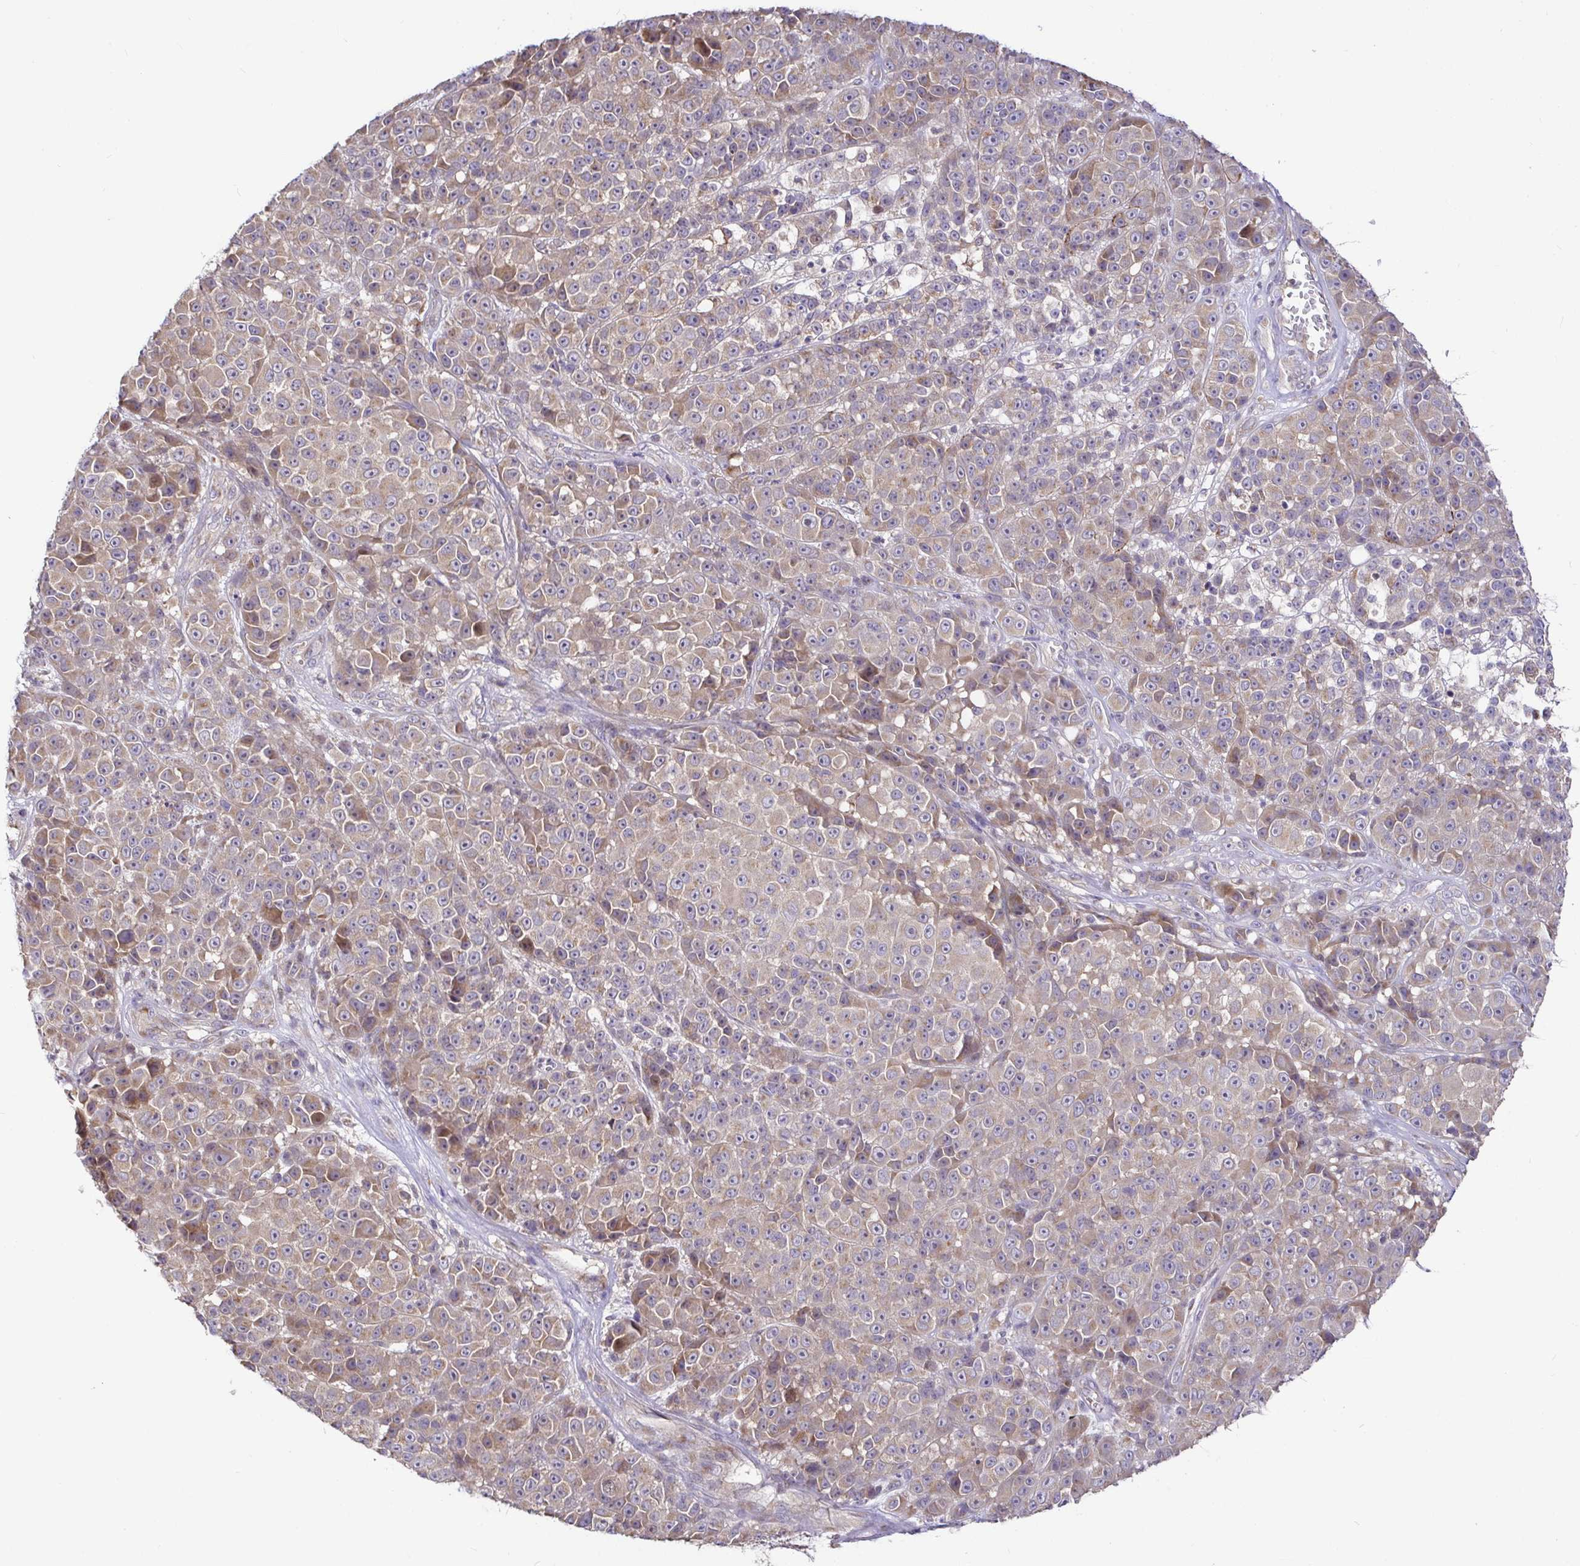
{"staining": {"intensity": "weak", "quantity": ">75%", "location": "cytoplasmic/membranous"}, "tissue": "melanoma", "cell_type": "Tumor cells", "image_type": "cancer", "snomed": [{"axis": "morphology", "description": "Malignant melanoma, NOS"}, {"axis": "topography", "description": "Skin"}, {"axis": "topography", "description": "Skin of back"}], "caption": "Immunohistochemical staining of human melanoma exhibits weak cytoplasmic/membranous protein positivity in about >75% of tumor cells.", "gene": "ELP1", "patient": {"sex": "male", "age": 91}}